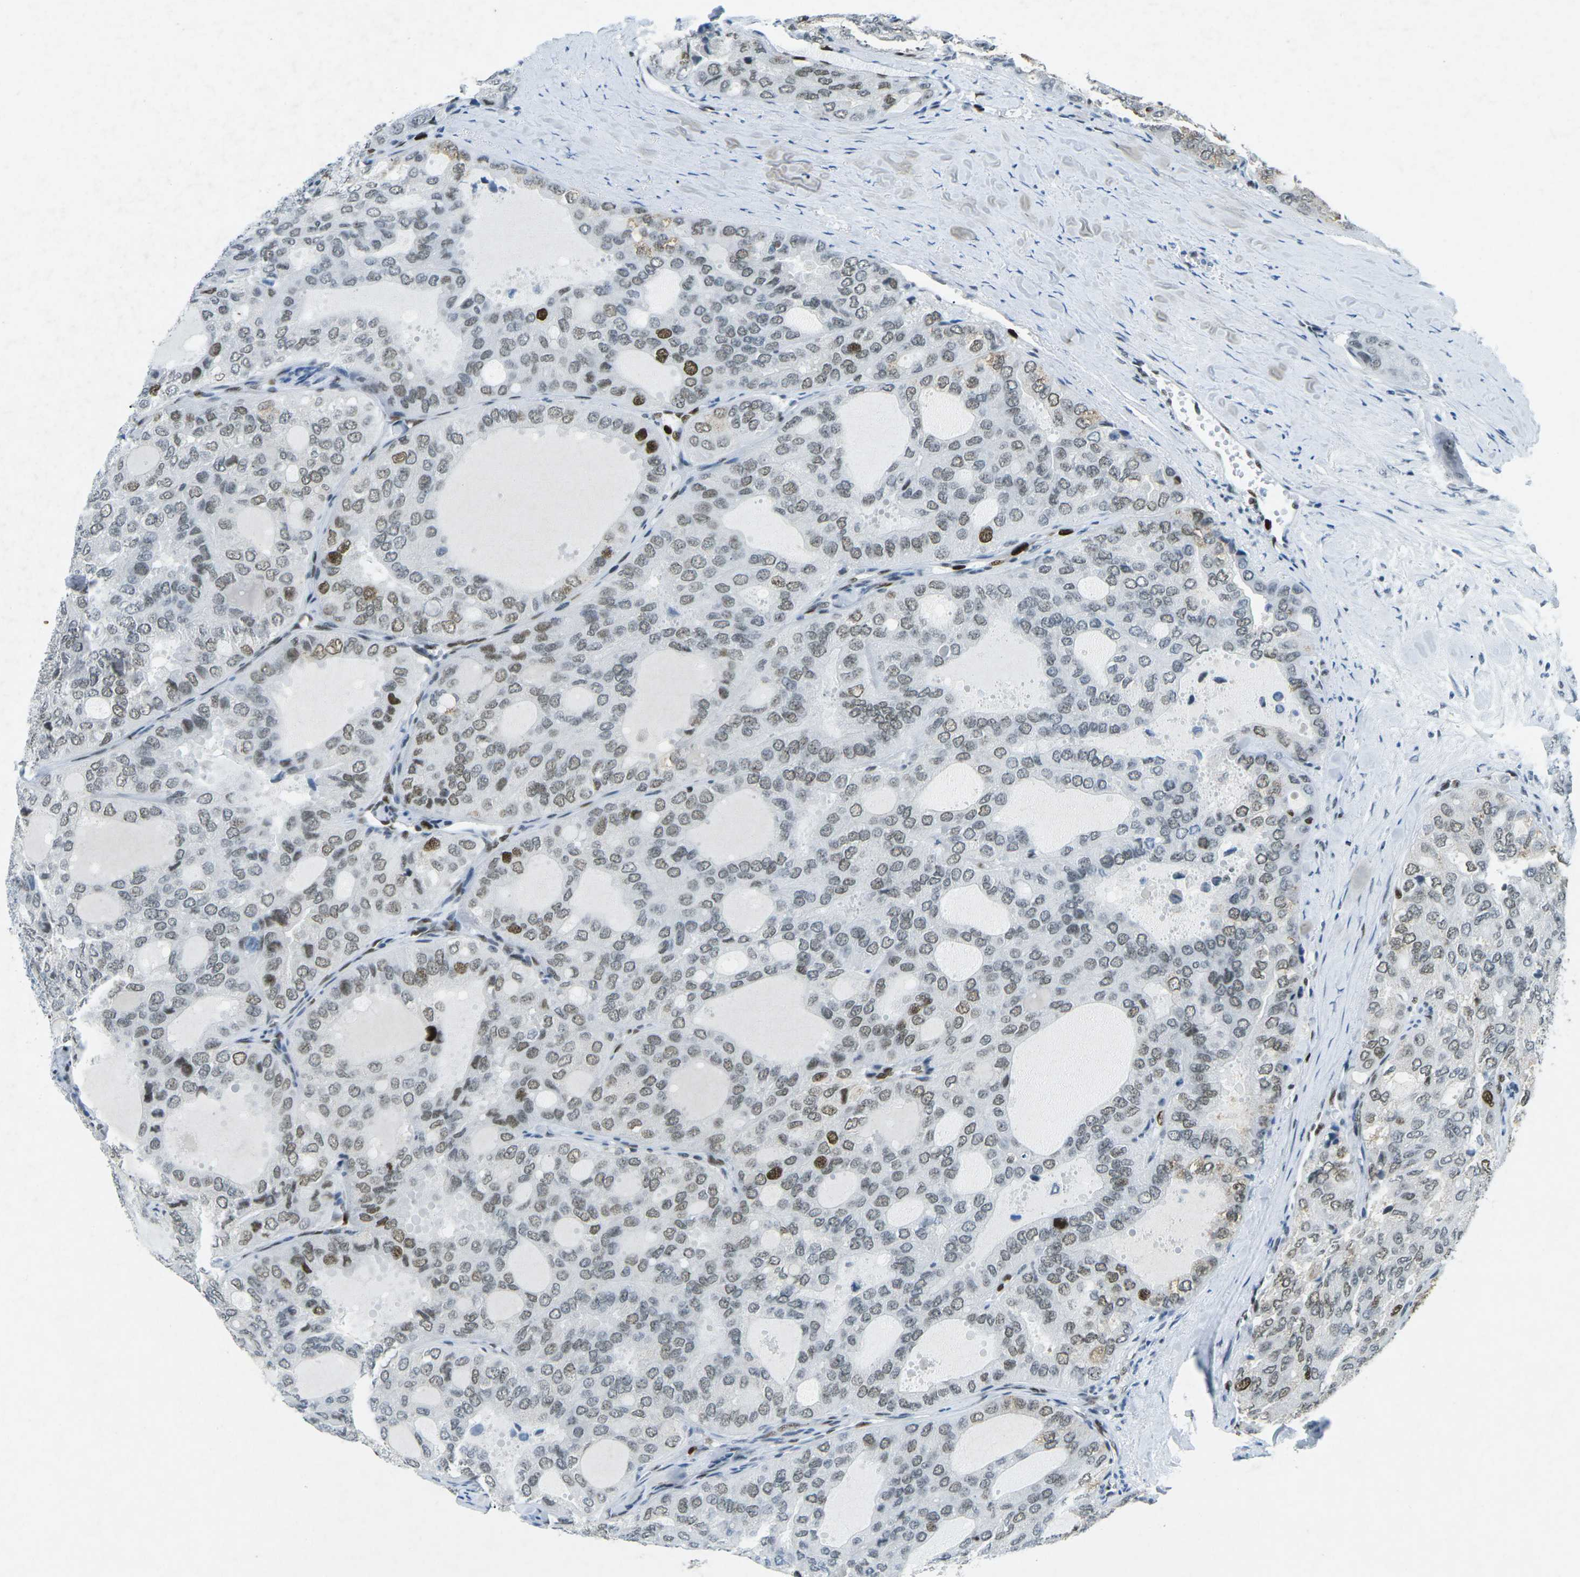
{"staining": {"intensity": "moderate", "quantity": ">75%", "location": "nuclear"}, "tissue": "thyroid cancer", "cell_type": "Tumor cells", "image_type": "cancer", "snomed": [{"axis": "morphology", "description": "Follicular adenoma carcinoma, NOS"}, {"axis": "topography", "description": "Thyroid gland"}], "caption": "This micrograph shows IHC staining of thyroid cancer (follicular adenoma carcinoma), with medium moderate nuclear positivity in approximately >75% of tumor cells.", "gene": "RB1", "patient": {"sex": "male", "age": 75}}